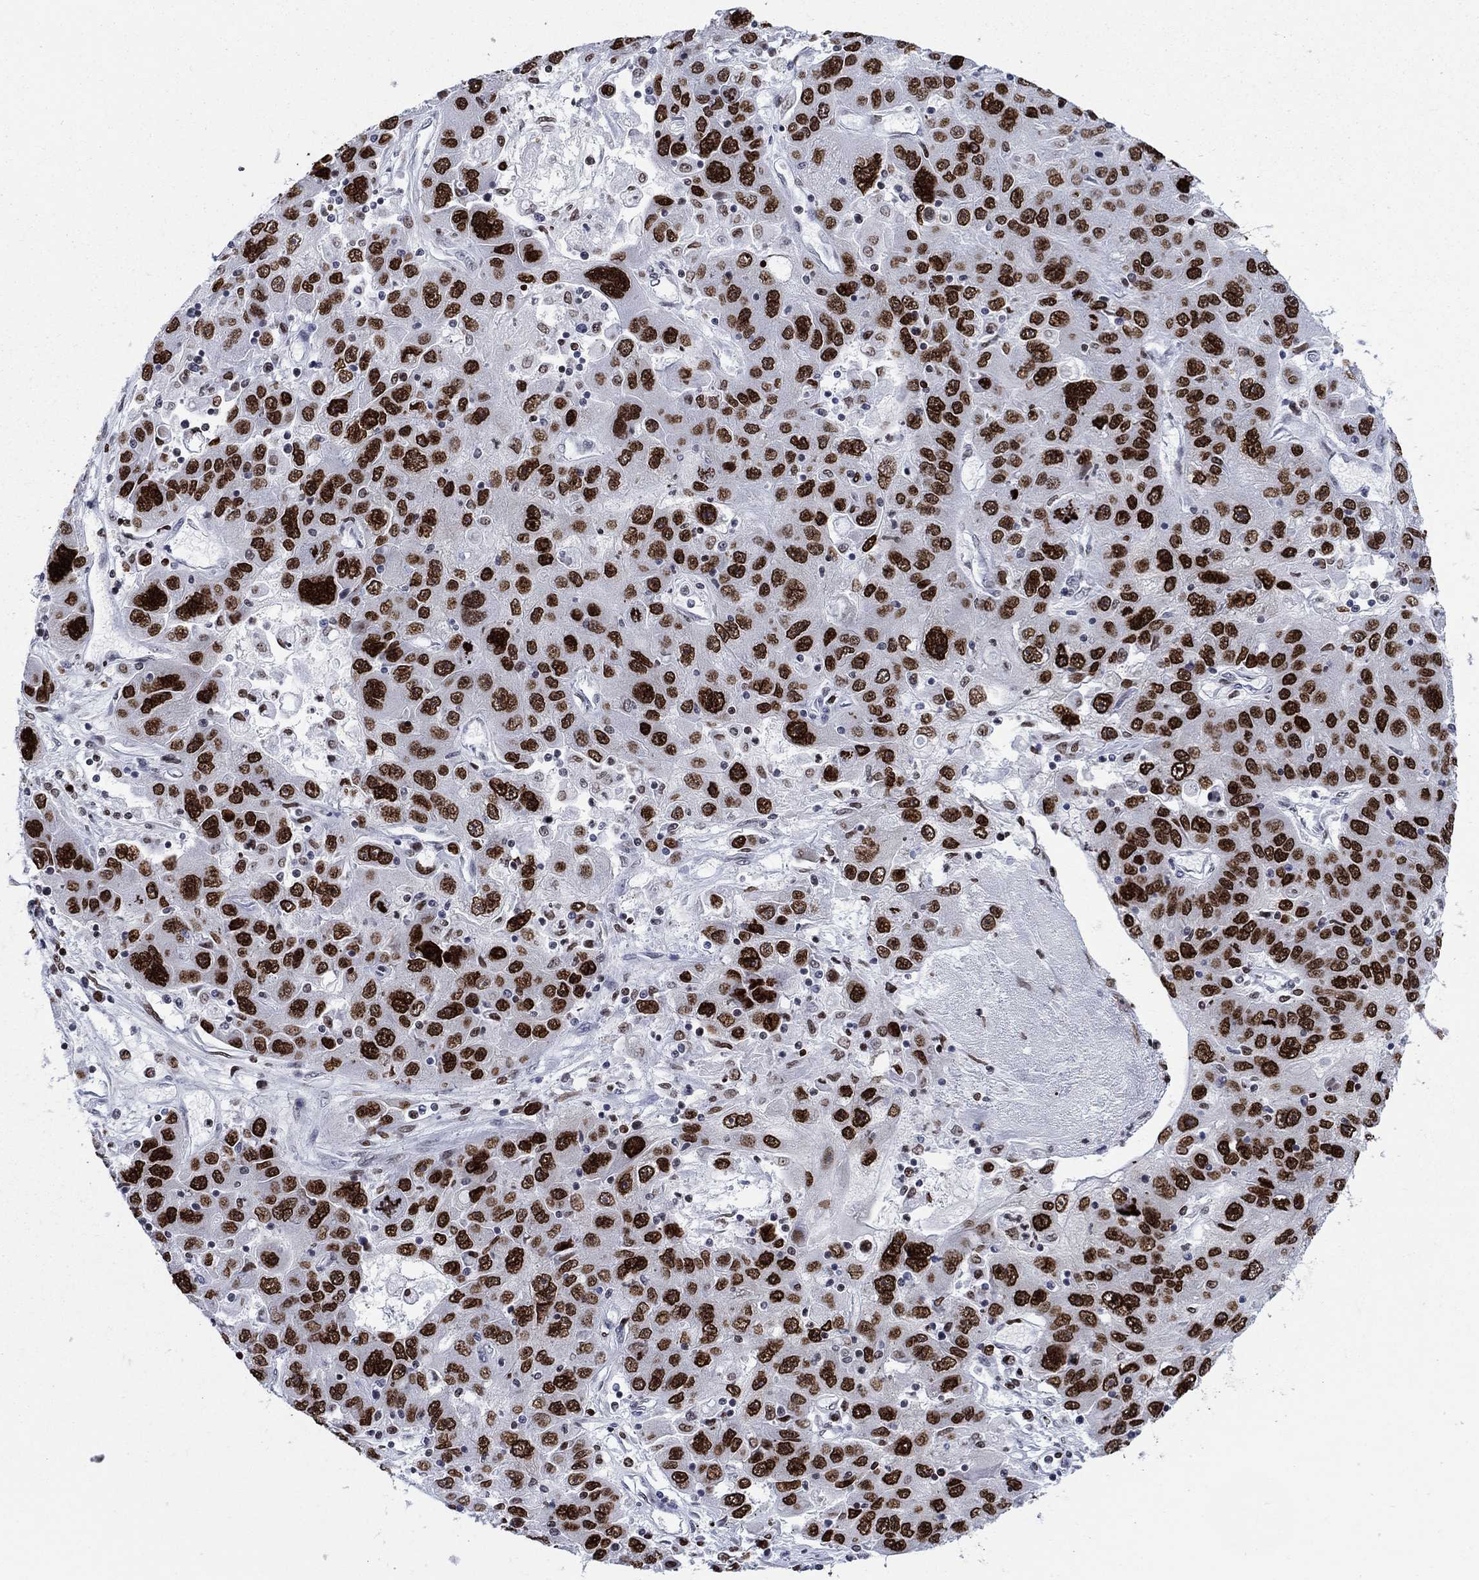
{"staining": {"intensity": "strong", "quantity": ">75%", "location": "nuclear"}, "tissue": "stomach cancer", "cell_type": "Tumor cells", "image_type": "cancer", "snomed": [{"axis": "morphology", "description": "Adenocarcinoma, NOS"}, {"axis": "topography", "description": "Stomach"}], "caption": "Immunohistochemistry (IHC) photomicrograph of neoplastic tissue: stomach cancer stained using IHC demonstrates high levels of strong protein expression localized specifically in the nuclear of tumor cells, appearing as a nuclear brown color.", "gene": "HMGA1", "patient": {"sex": "male", "age": 56}}